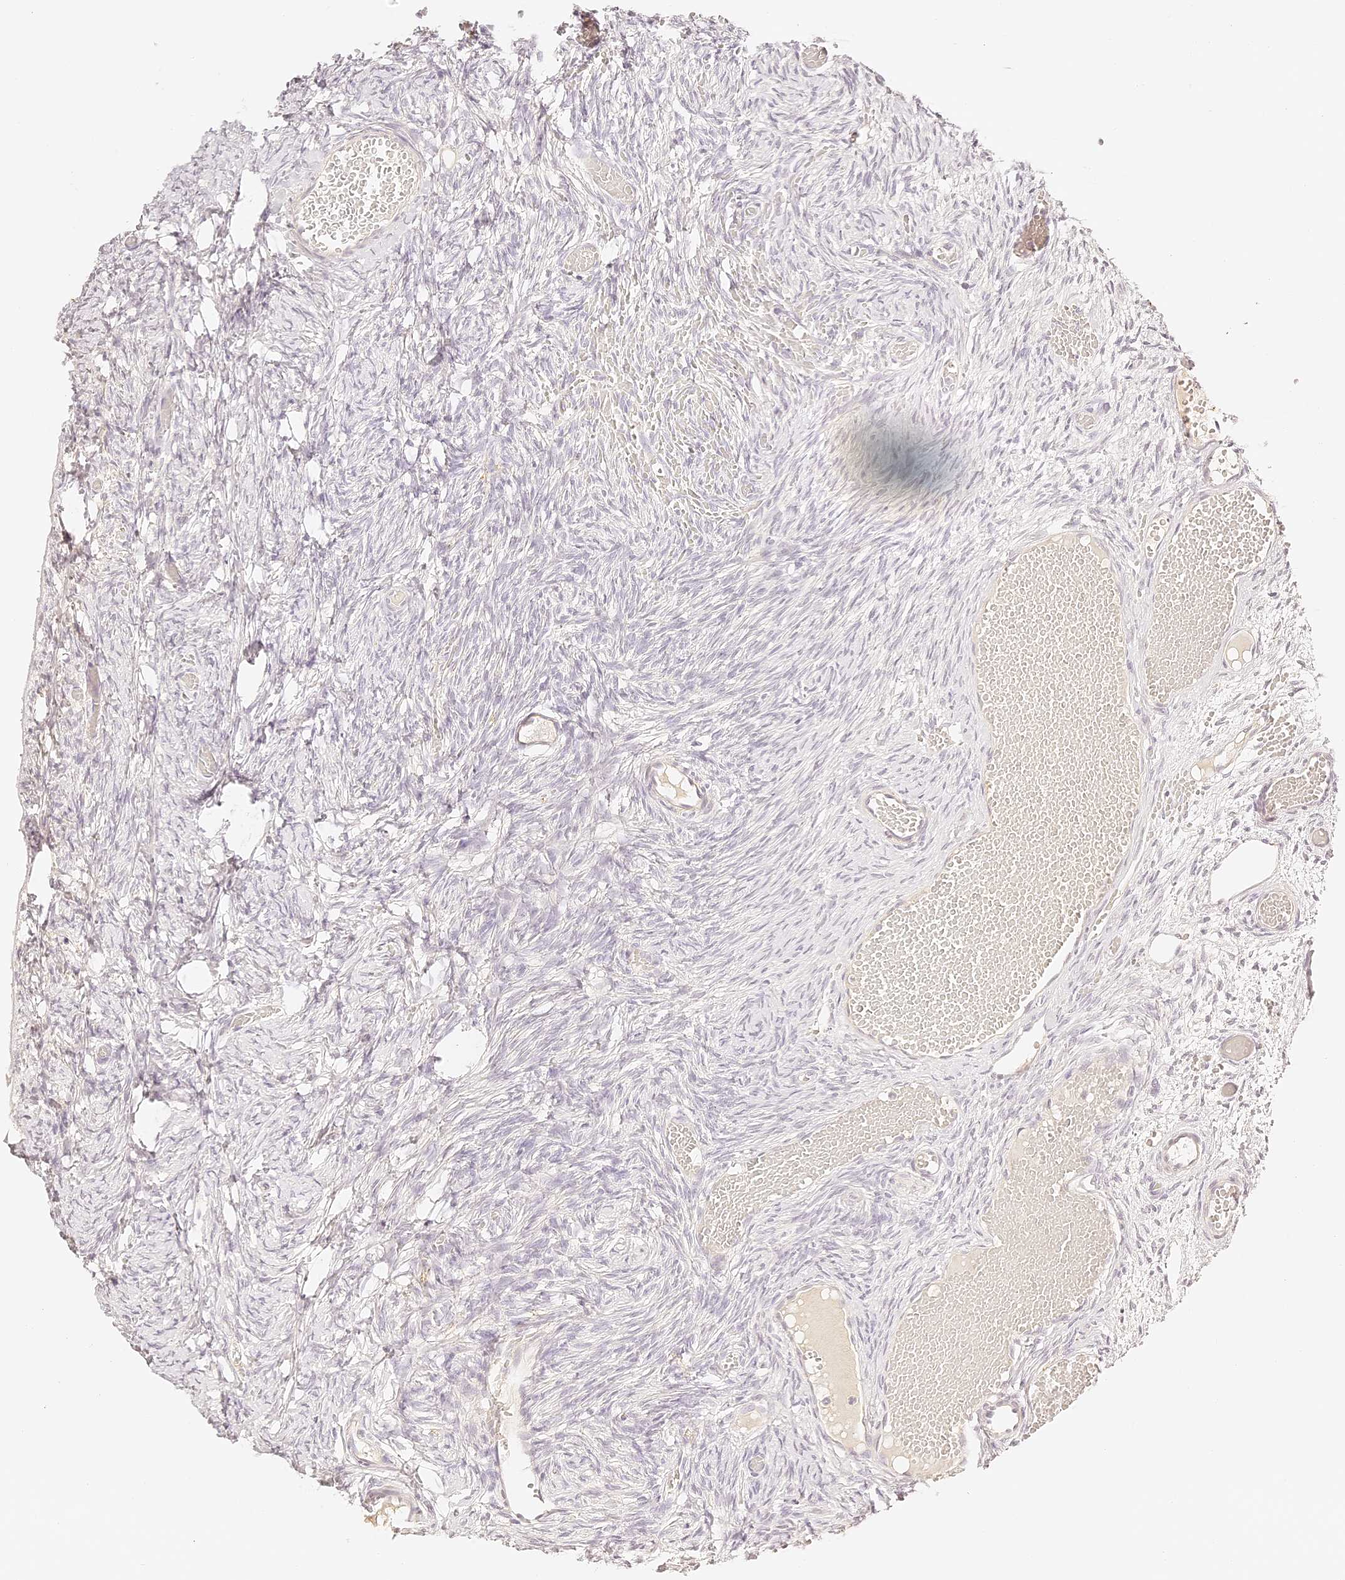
{"staining": {"intensity": "negative", "quantity": "none", "location": "none"}, "tissue": "ovary", "cell_type": "Follicle cells", "image_type": "normal", "snomed": [{"axis": "morphology", "description": "Adenocarcinoma, NOS"}, {"axis": "topography", "description": "Endometrium"}], "caption": "This is an IHC histopathology image of unremarkable human ovary. There is no expression in follicle cells.", "gene": "TRIM45", "patient": {"sex": "female", "age": 32}}